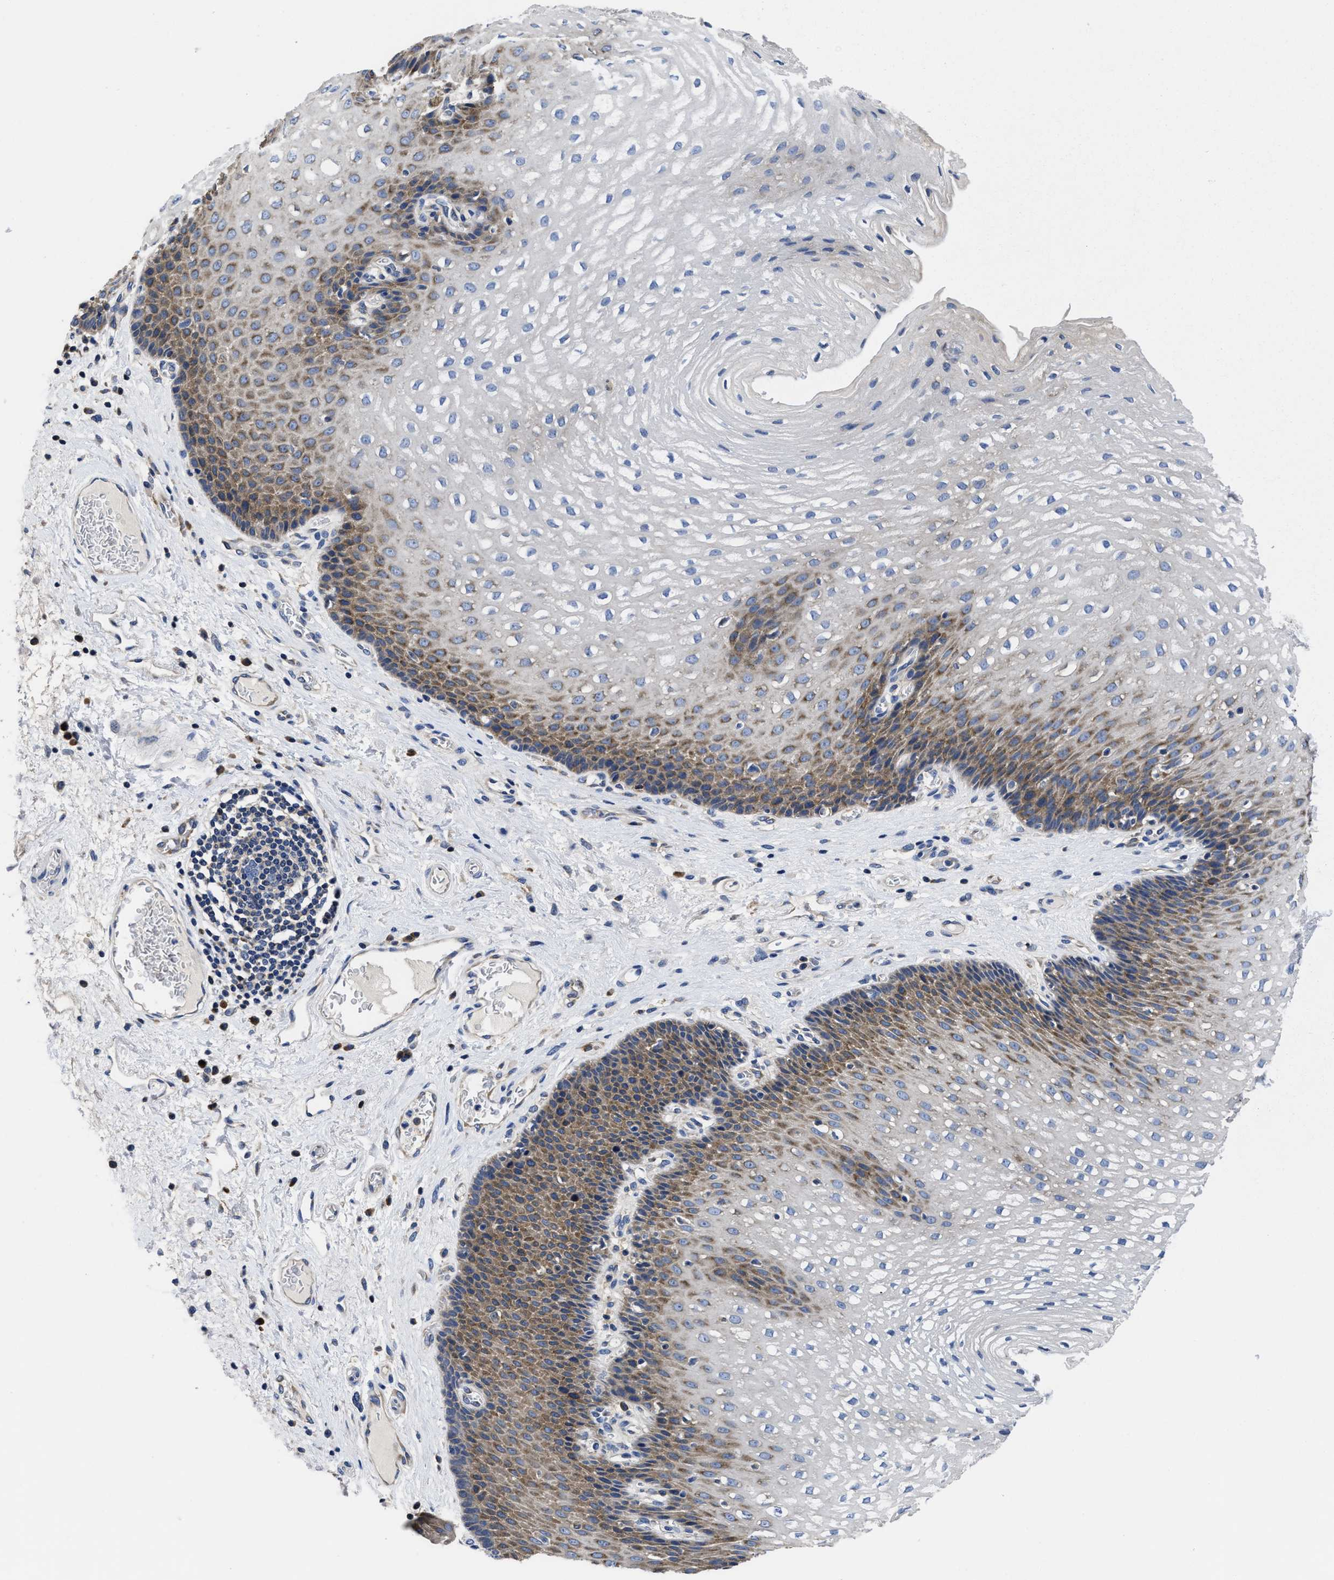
{"staining": {"intensity": "moderate", "quantity": "<25%", "location": "cytoplasmic/membranous"}, "tissue": "esophagus", "cell_type": "Squamous epithelial cells", "image_type": "normal", "snomed": [{"axis": "morphology", "description": "Normal tissue, NOS"}, {"axis": "topography", "description": "Esophagus"}], "caption": "Protein analysis of unremarkable esophagus exhibits moderate cytoplasmic/membranous staining in approximately <25% of squamous epithelial cells.", "gene": "YARS1", "patient": {"sex": "male", "age": 48}}